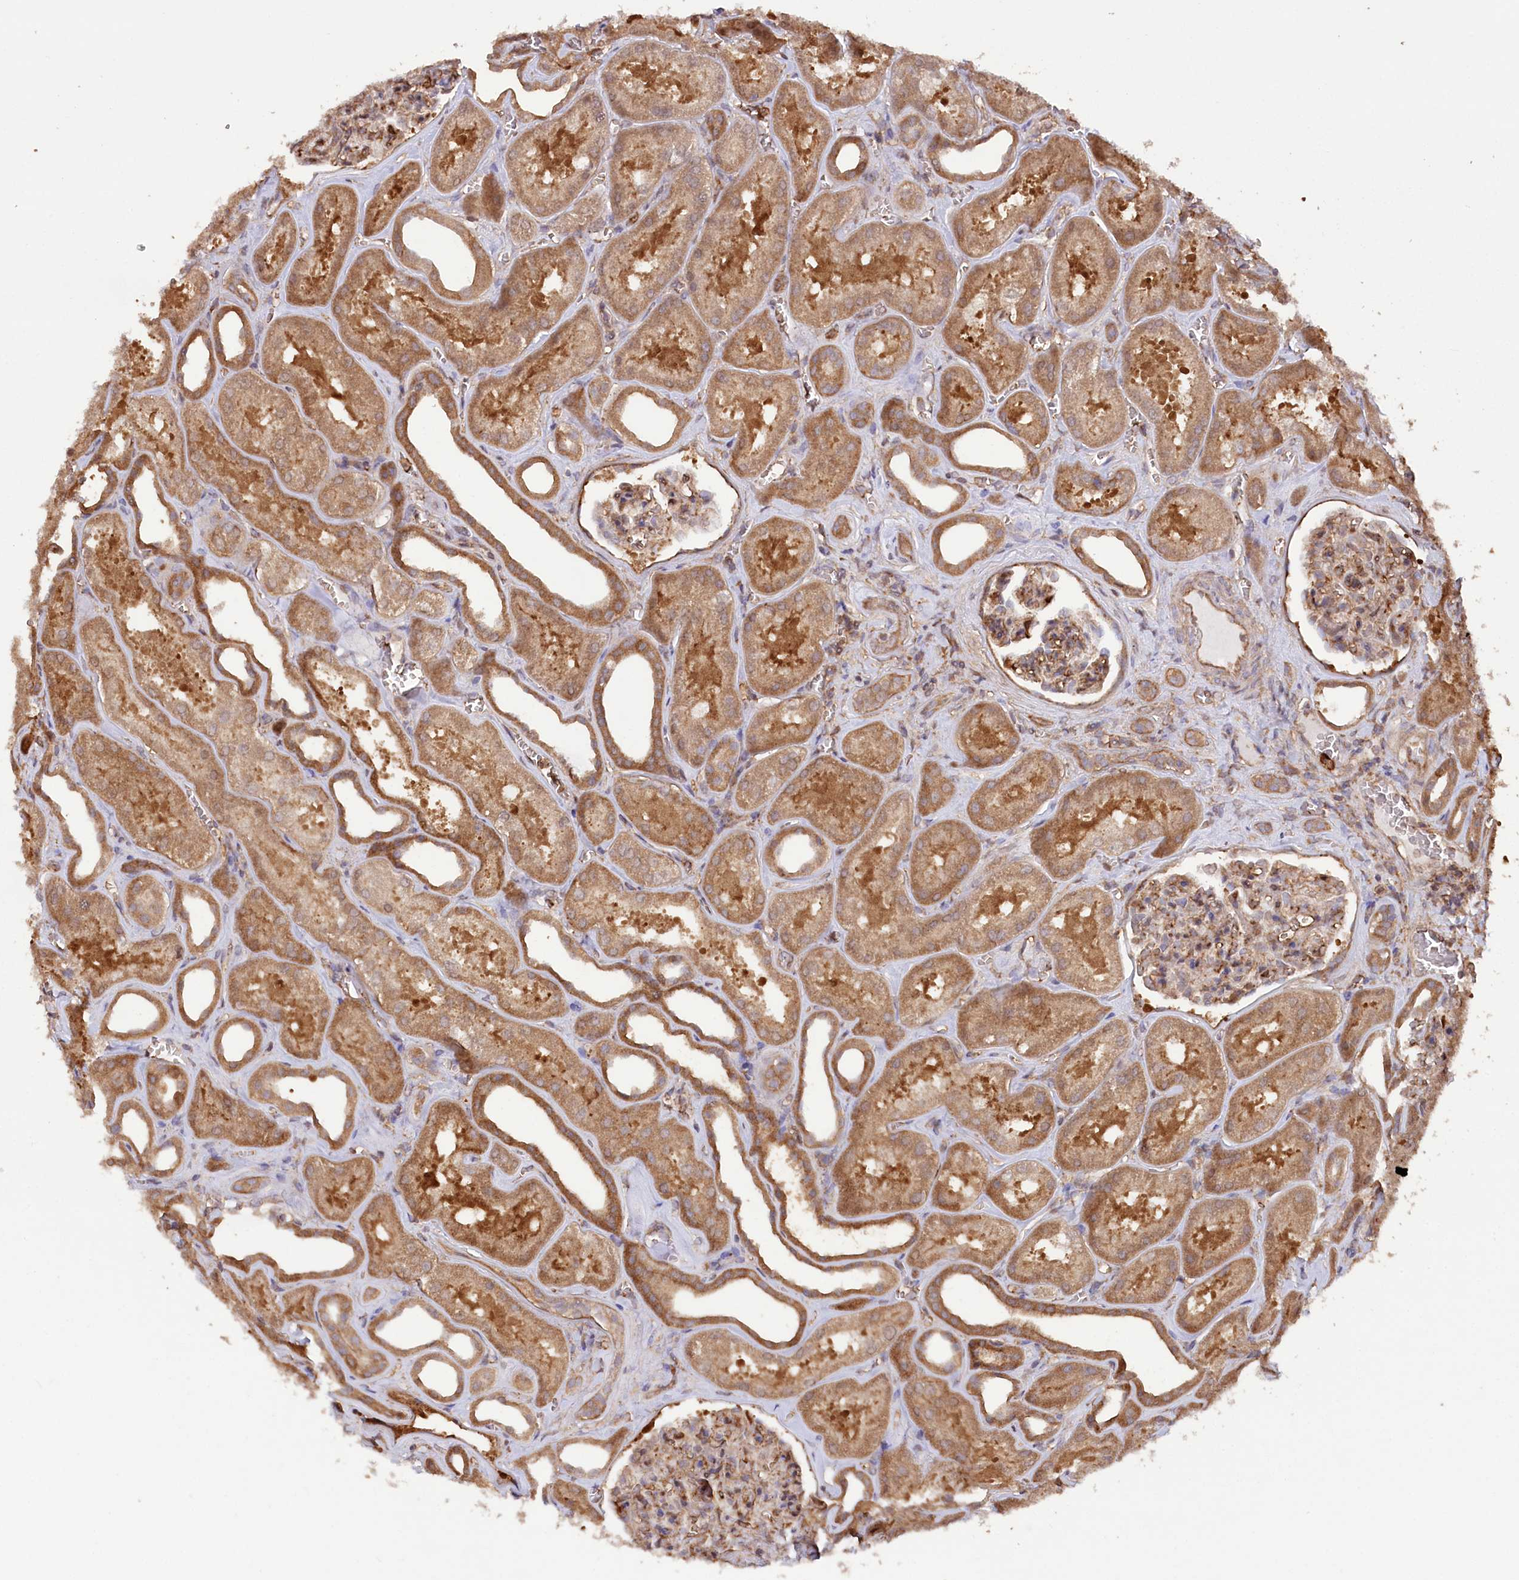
{"staining": {"intensity": "moderate", "quantity": "25%-75%", "location": "cytoplasmic/membranous"}, "tissue": "kidney", "cell_type": "Cells in glomeruli", "image_type": "normal", "snomed": [{"axis": "morphology", "description": "Normal tissue, NOS"}, {"axis": "morphology", "description": "Adenocarcinoma, NOS"}, {"axis": "topography", "description": "Kidney"}], "caption": "Immunohistochemical staining of normal kidney demonstrates moderate cytoplasmic/membranous protein staining in about 25%-75% of cells in glomeruli. (IHC, brightfield microscopy, high magnification).", "gene": "LSG1", "patient": {"sex": "female", "age": 68}}